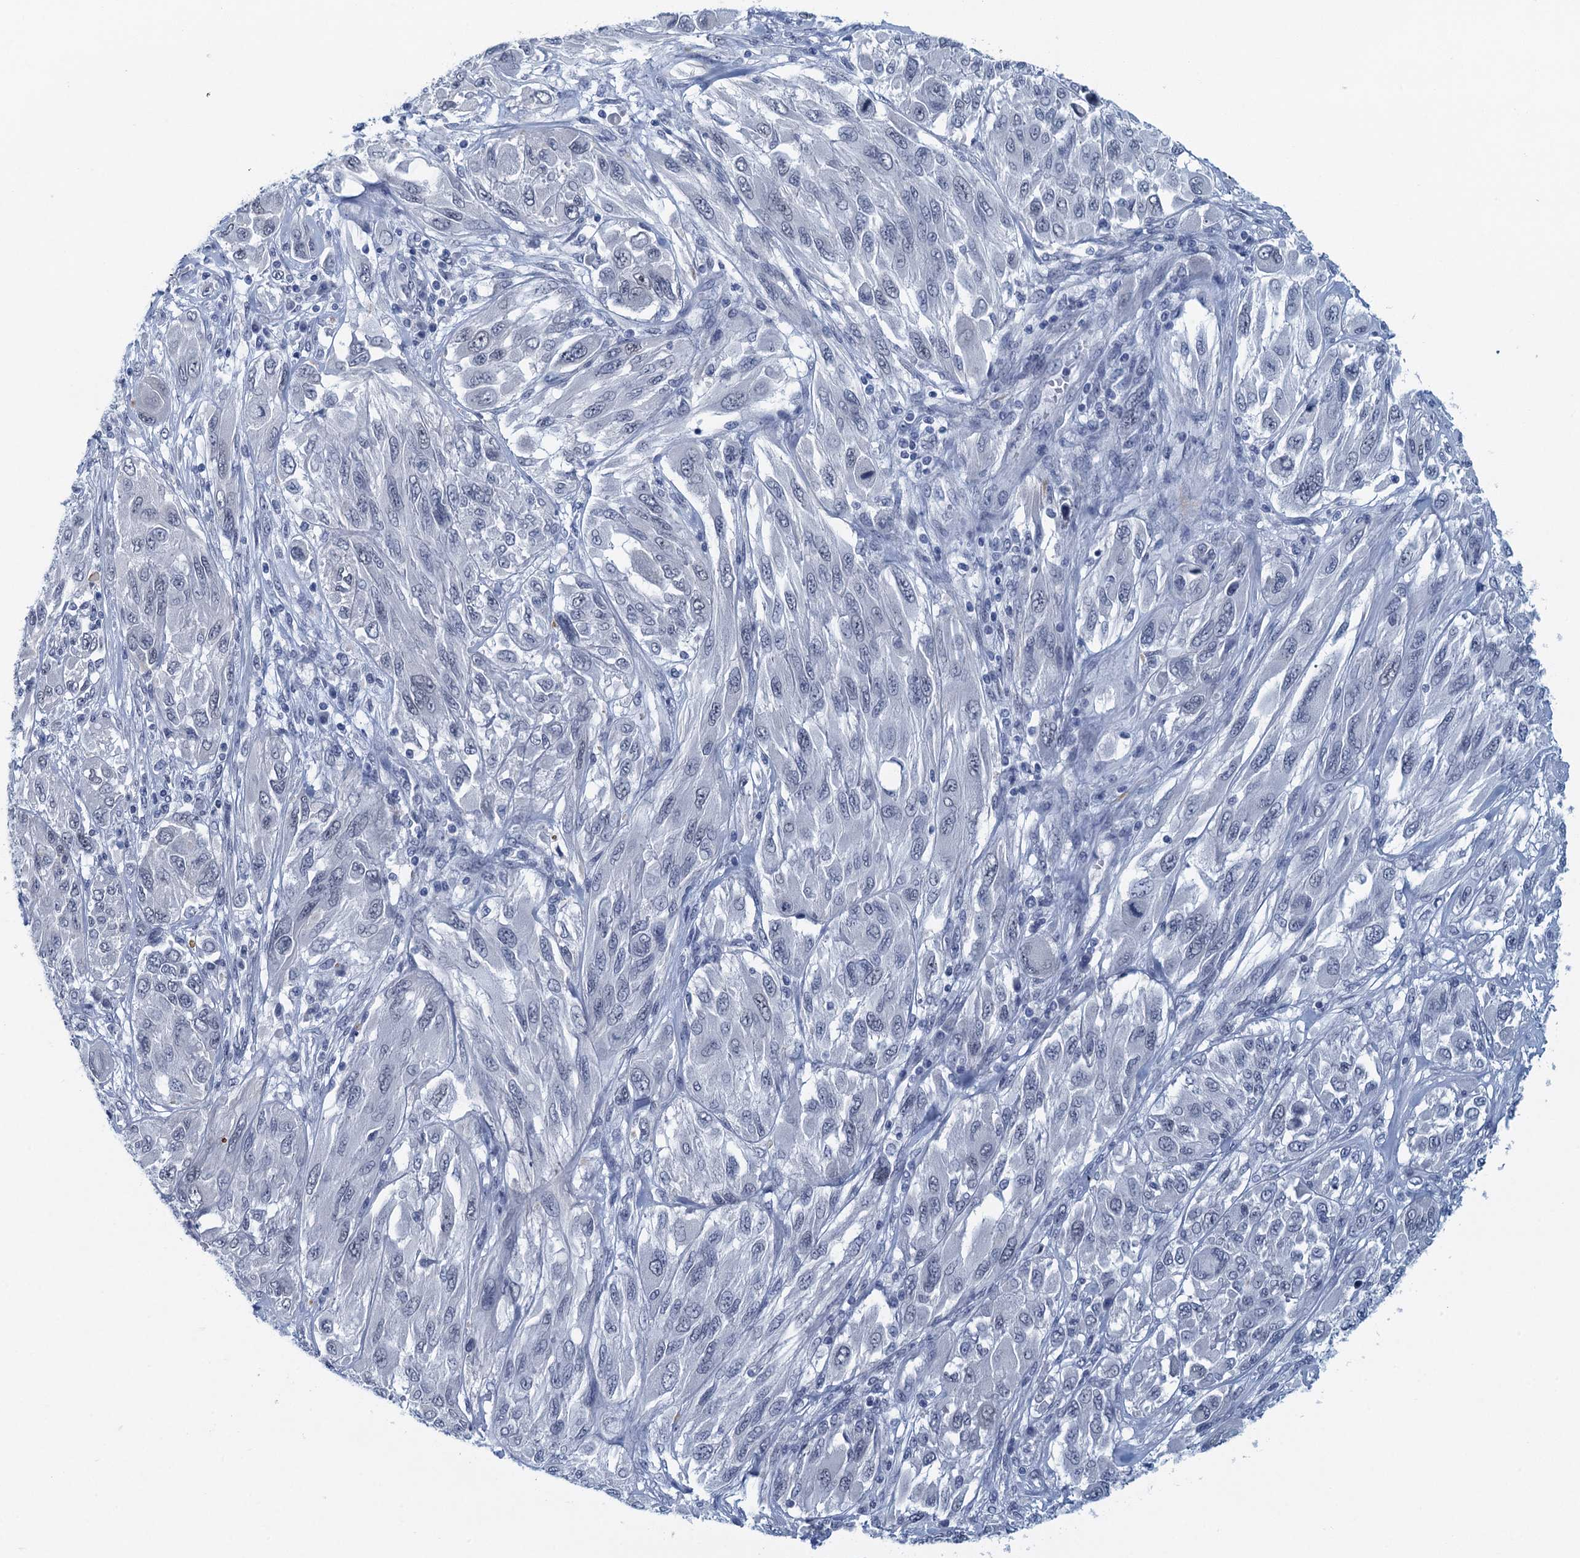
{"staining": {"intensity": "negative", "quantity": "none", "location": "none"}, "tissue": "melanoma", "cell_type": "Tumor cells", "image_type": "cancer", "snomed": [{"axis": "morphology", "description": "Malignant melanoma, NOS"}, {"axis": "topography", "description": "Skin"}], "caption": "High power microscopy histopathology image of an IHC photomicrograph of melanoma, revealing no significant expression in tumor cells.", "gene": "ENSG00000131152", "patient": {"sex": "female", "age": 91}}